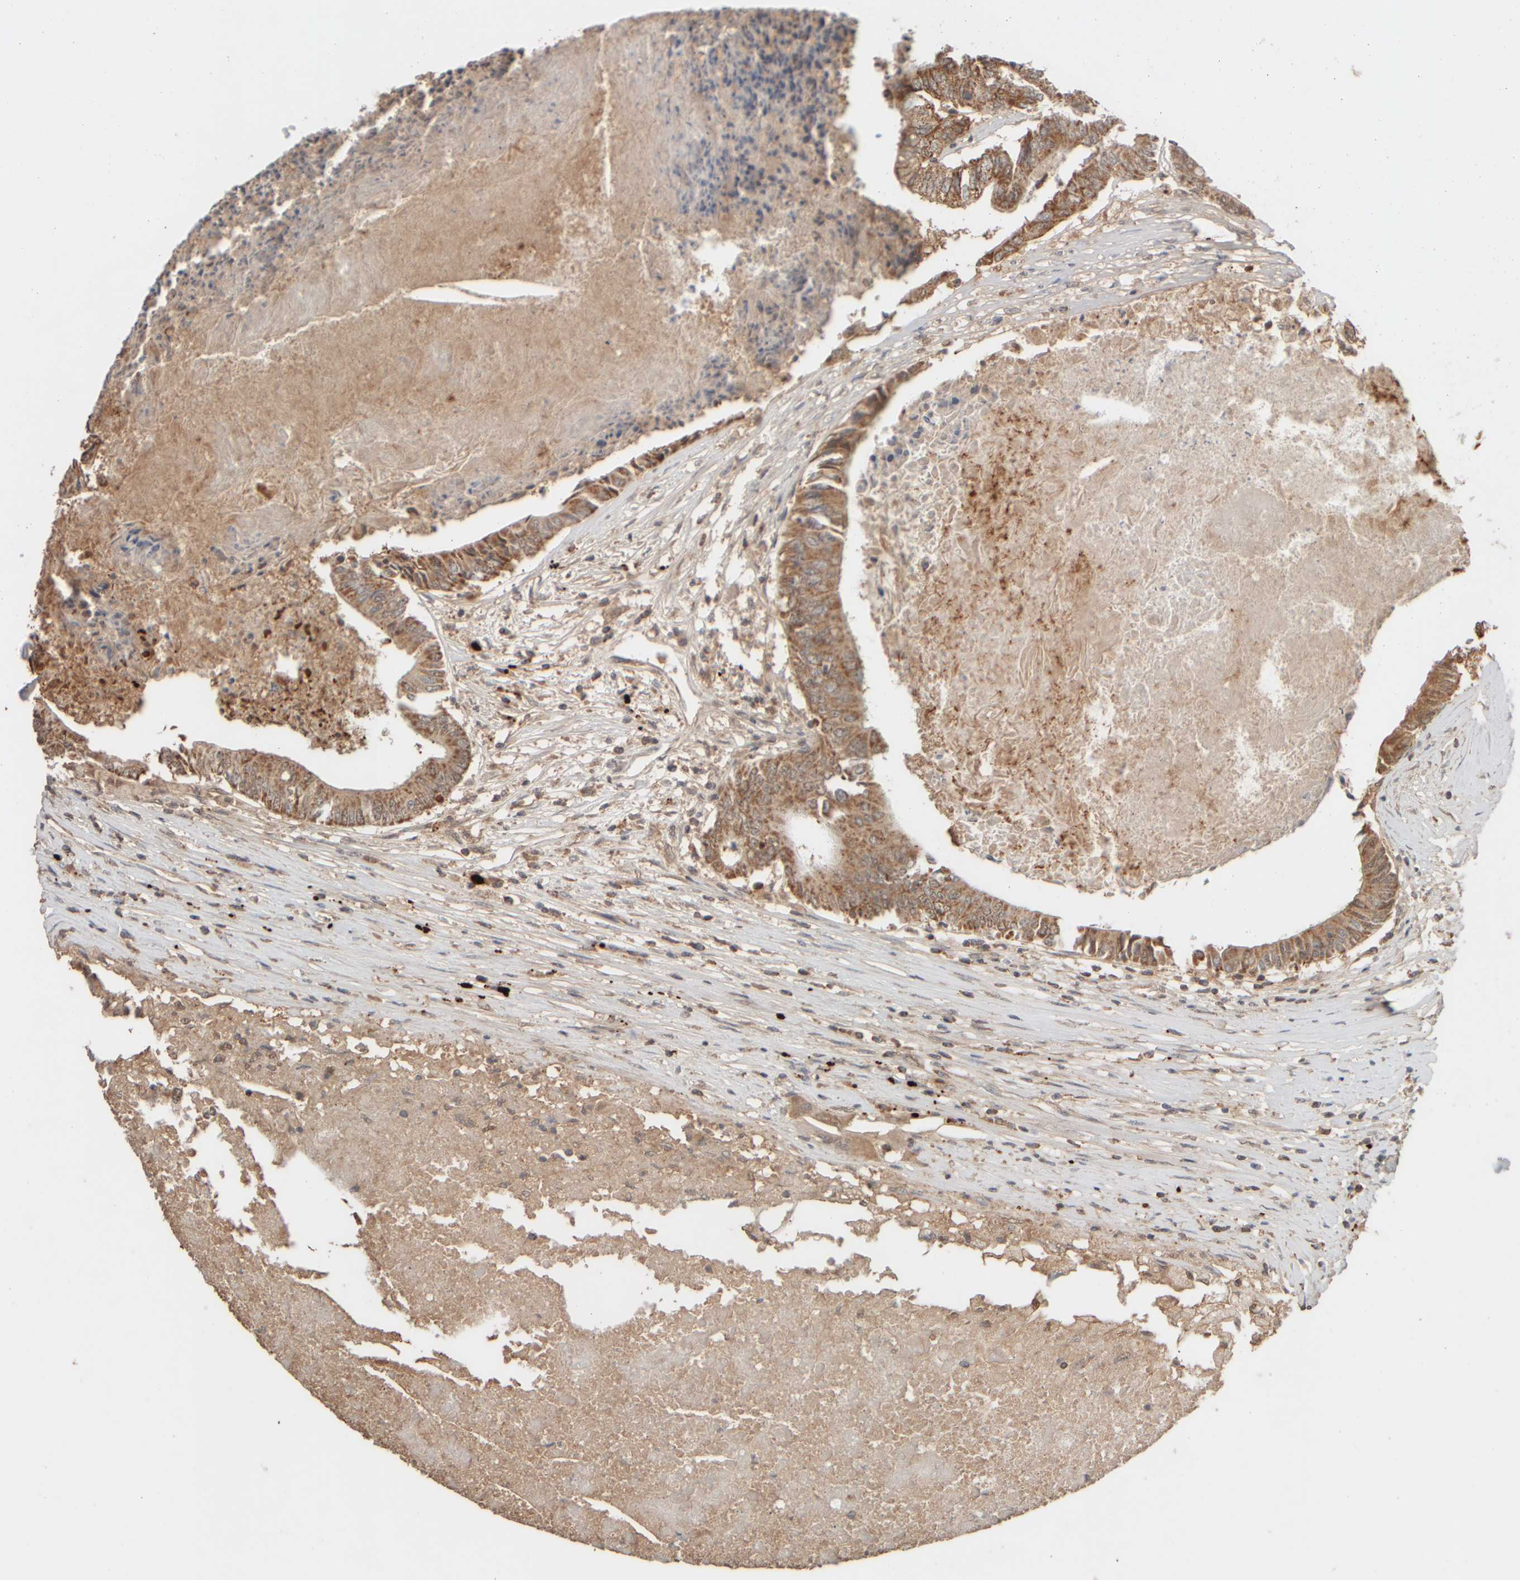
{"staining": {"intensity": "moderate", "quantity": ">75%", "location": "cytoplasmic/membranous"}, "tissue": "colorectal cancer", "cell_type": "Tumor cells", "image_type": "cancer", "snomed": [{"axis": "morphology", "description": "Adenocarcinoma, NOS"}, {"axis": "topography", "description": "Rectum"}], "caption": "Immunohistochemical staining of colorectal cancer (adenocarcinoma) shows medium levels of moderate cytoplasmic/membranous protein positivity in approximately >75% of tumor cells.", "gene": "EIF2B3", "patient": {"sex": "male", "age": 63}}